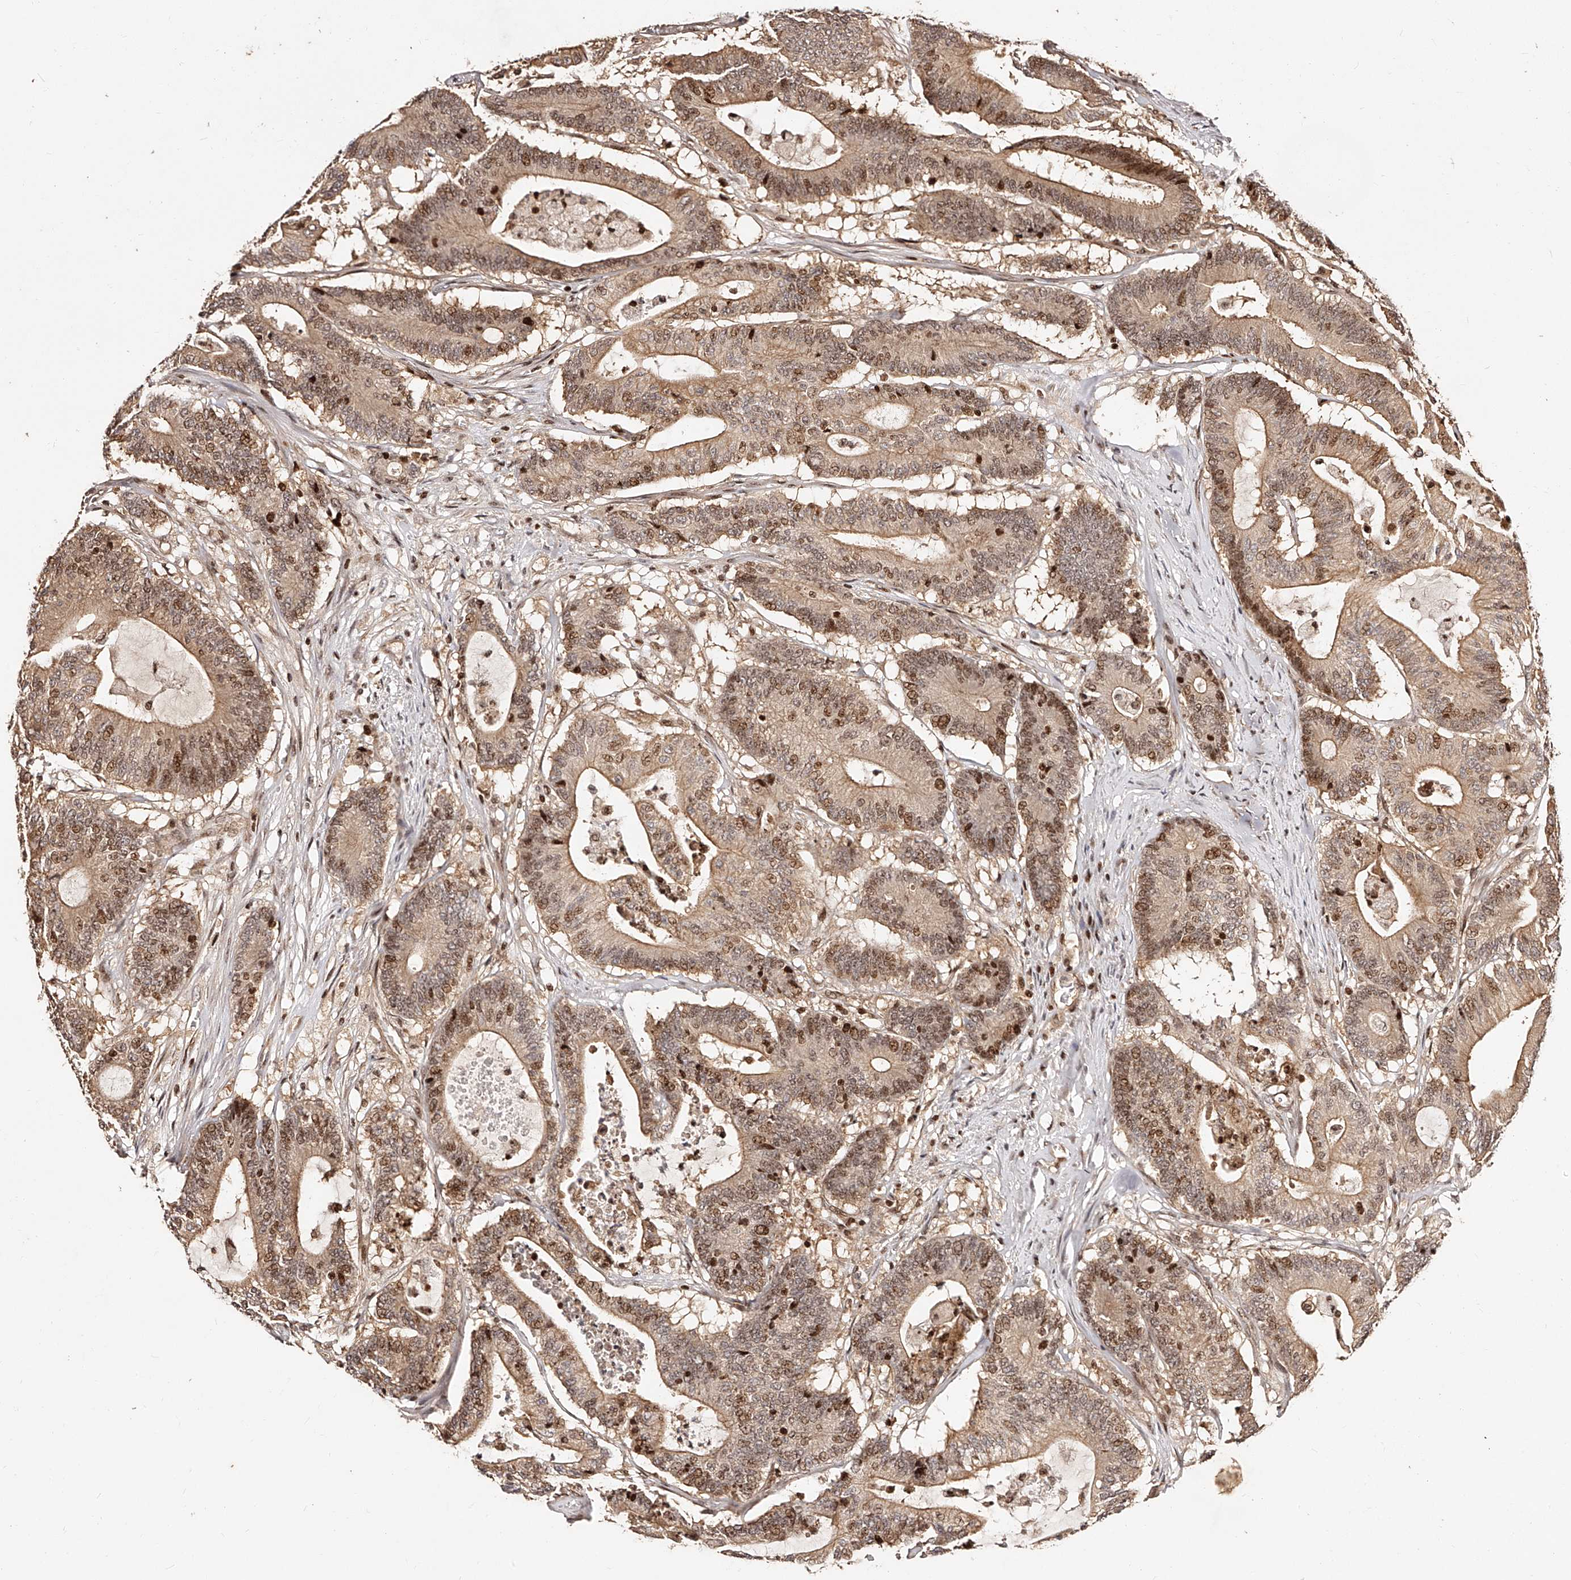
{"staining": {"intensity": "moderate", "quantity": ">75%", "location": "cytoplasmic/membranous,nuclear"}, "tissue": "colorectal cancer", "cell_type": "Tumor cells", "image_type": "cancer", "snomed": [{"axis": "morphology", "description": "Adenocarcinoma, NOS"}, {"axis": "topography", "description": "Colon"}], "caption": "This histopathology image displays IHC staining of human colorectal cancer (adenocarcinoma), with medium moderate cytoplasmic/membranous and nuclear positivity in about >75% of tumor cells.", "gene": "PFDN2", "patient": {"sex": "female", "age": 84}}